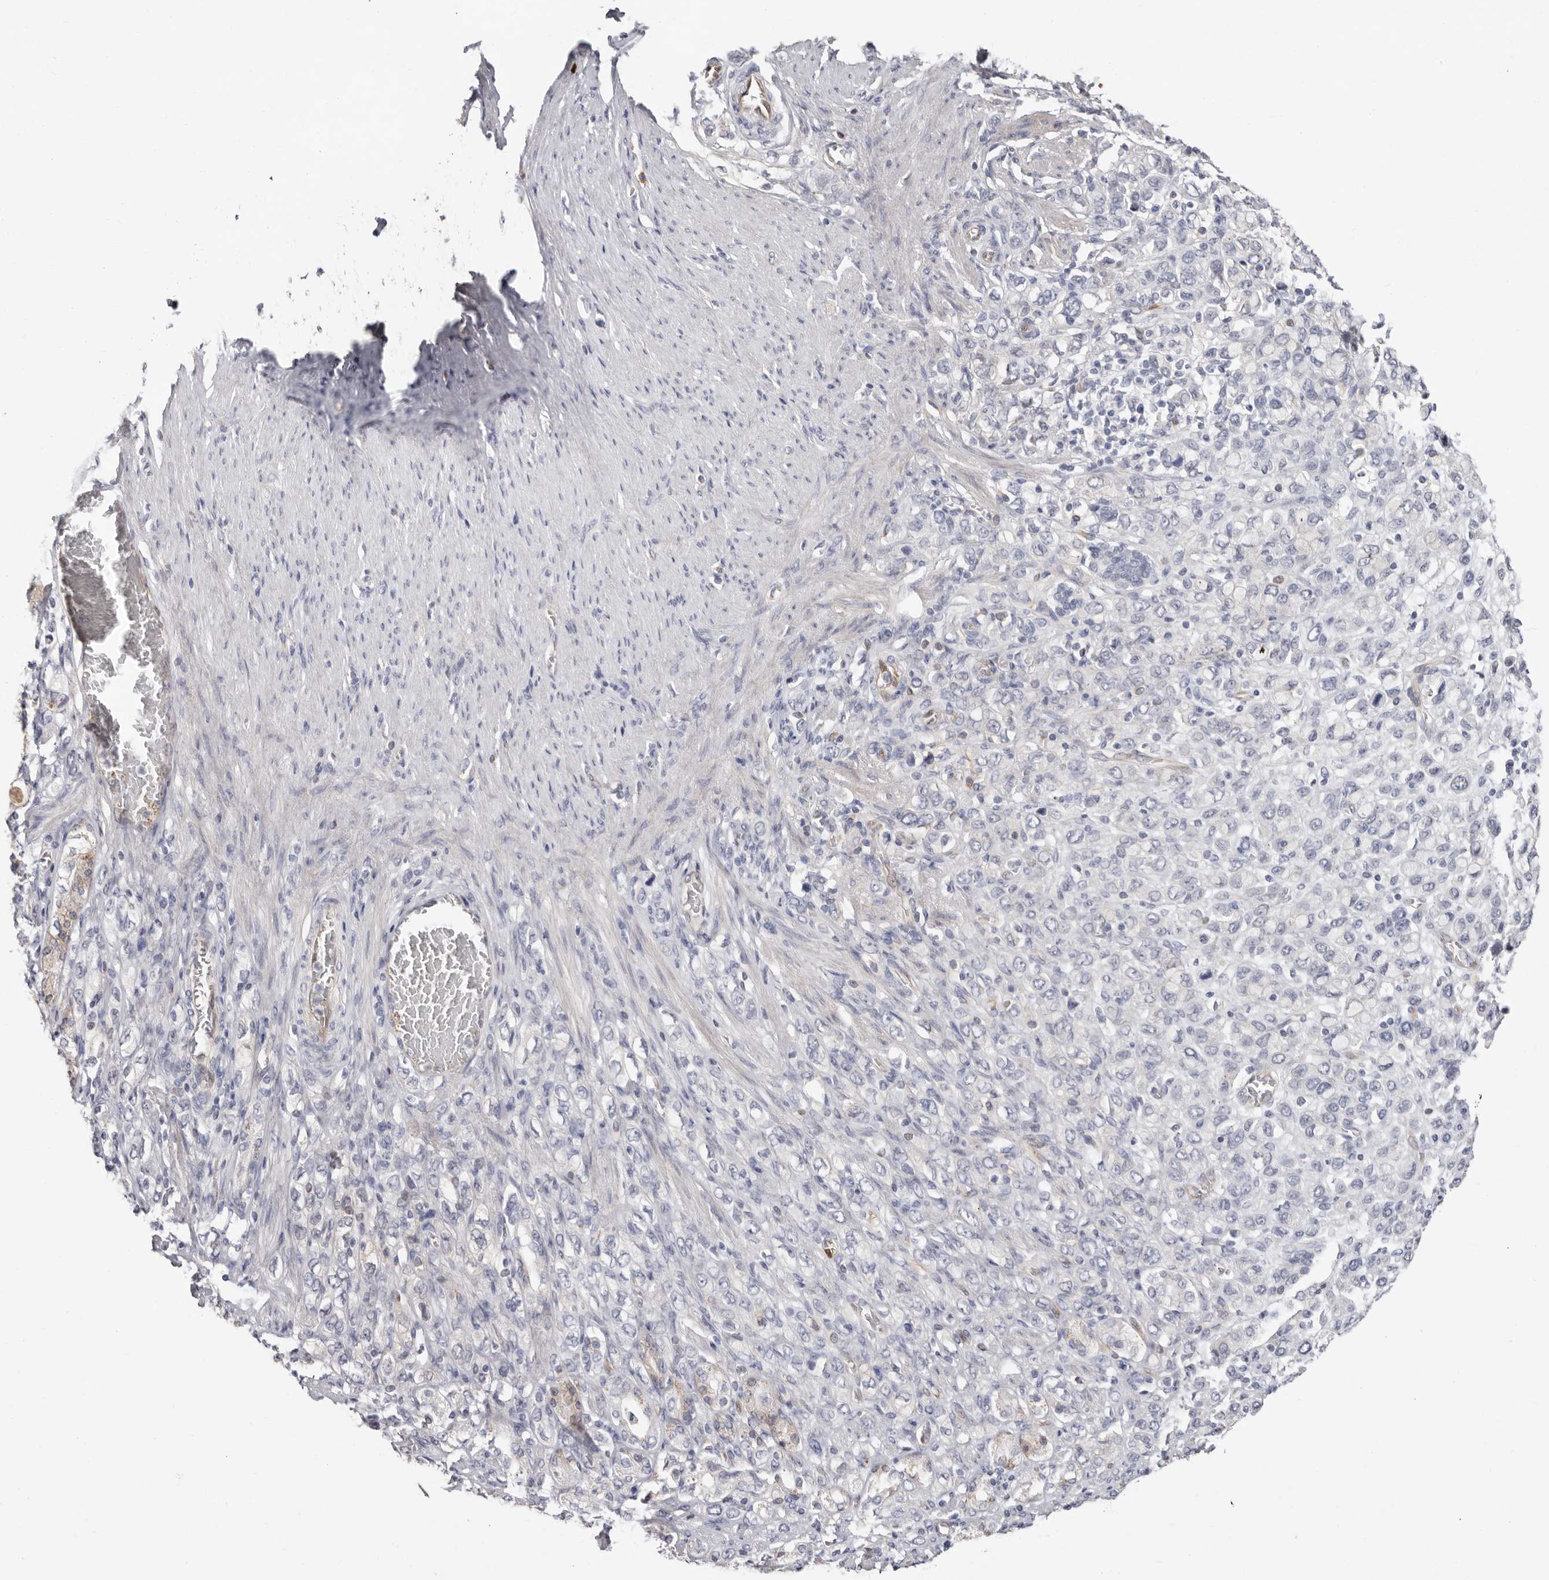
{"staining": {"intensity": "negative", "quantity": "none", "location": "none"}, "tissue": "stomach cancer", "cell_type": "Tumor cells", "image_type": "cancer", "snomed": [{"axis": "morphology", "description": "Adenocarcinoma, NOS"}, {"axis": "topography", "description": "Stomach"}], "caption": "Immunohistochemistry photomicrograph of adenocarcinoma (stomach) stained for a protein (brown), which displays no expression in tumor cells.", "gene": "PKDCC", "patient": {"sex": "female", "age": 65}}